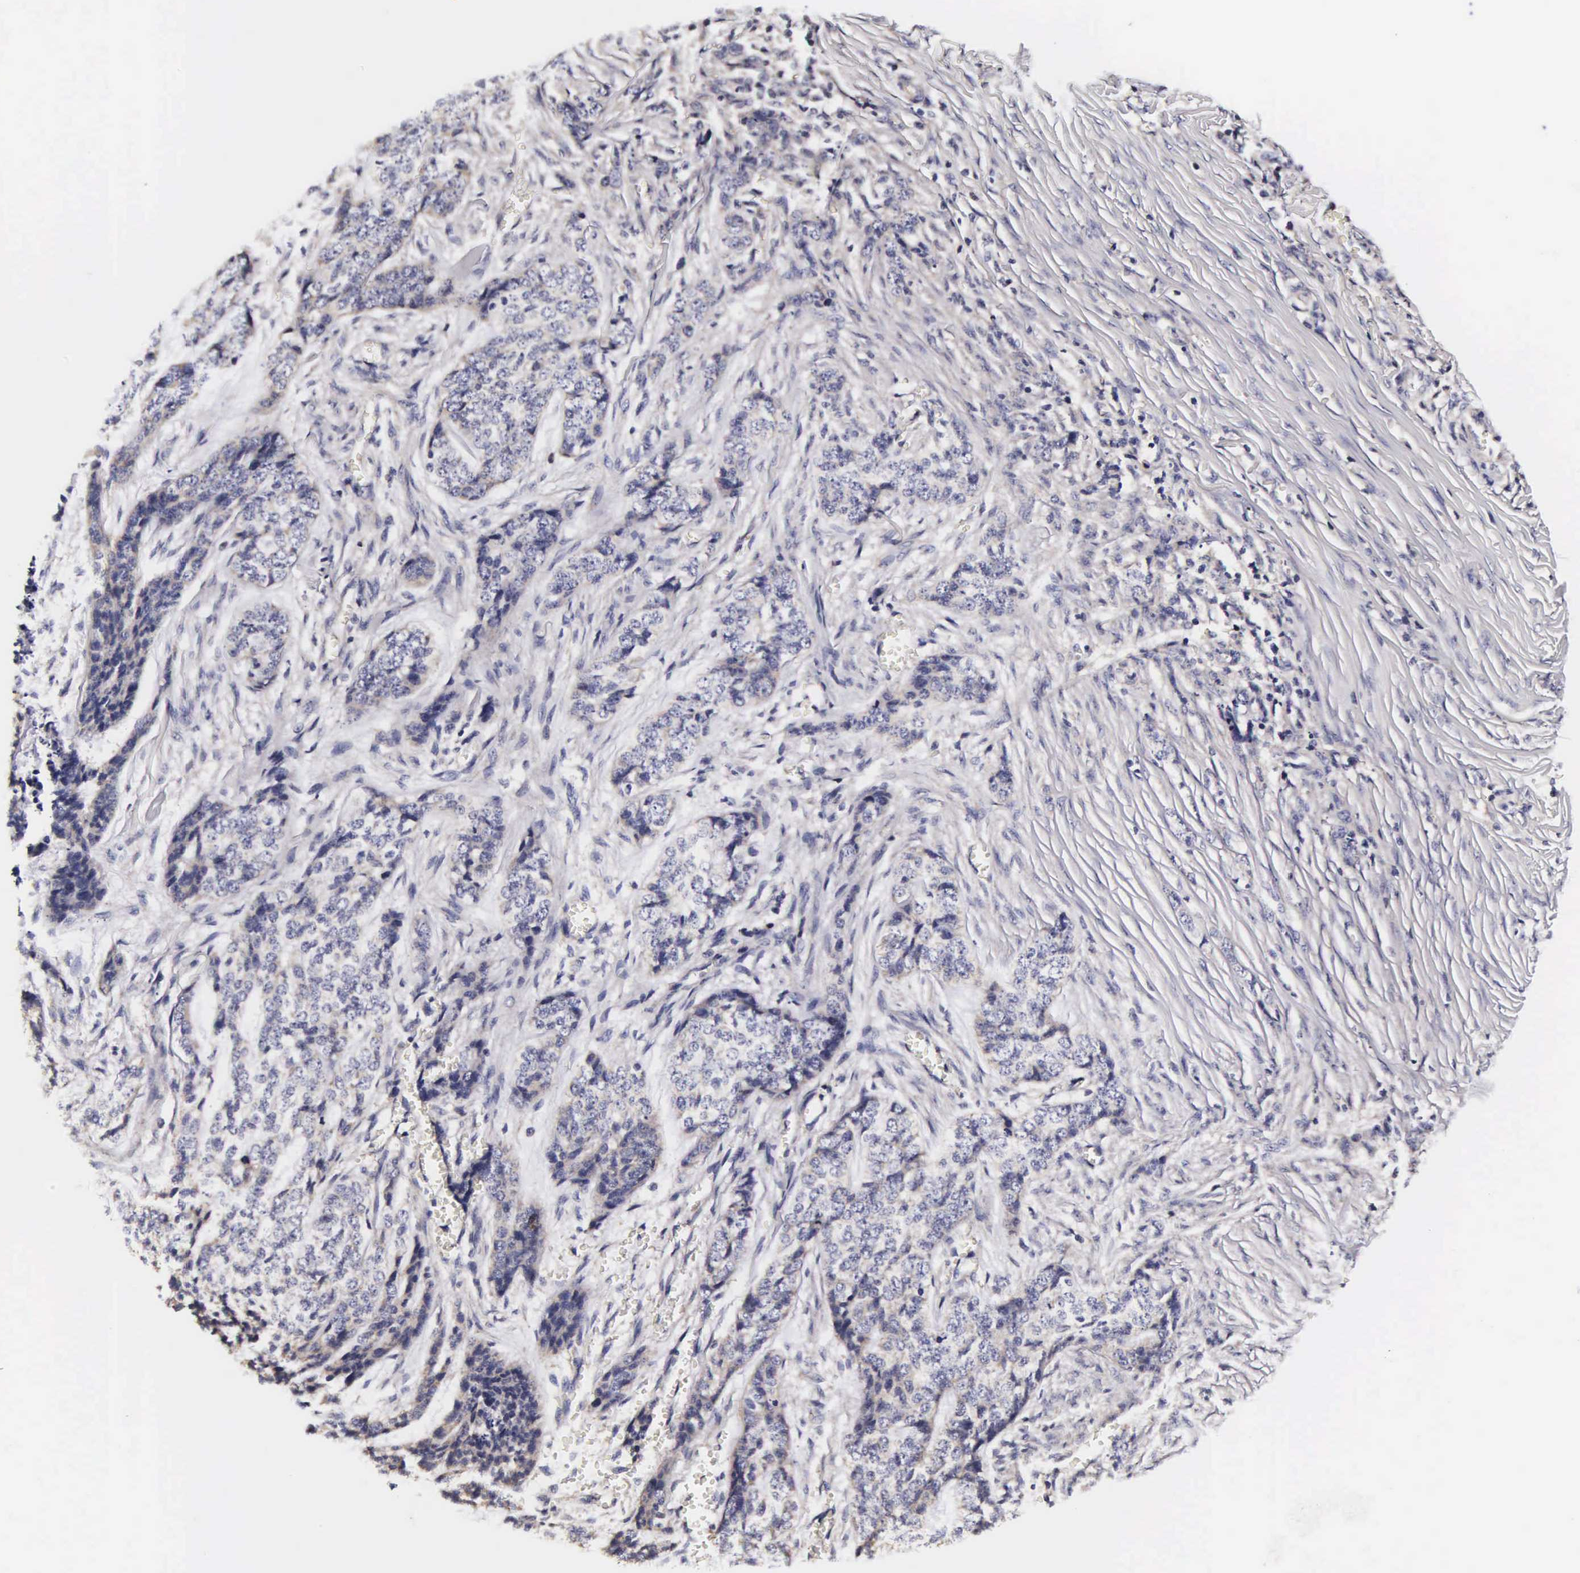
{"staining": {"intensity": "negative", "quantity": "none", "location": "none"}, "tissue": "skin cancer", "cell_type": "Tumor cells", "image_type": "cancer", "snomed": [{"axis": "morphology", "description": "Normal tissue, NOS"}, {"axis": "morphology", "description": "Basal cell carcinoma"}, {"axis": "topography", "description": "Skin"}], "caption": "This histopathology image is of skin cancer (basal cell carcinoma) stained with immunohistochemistry (IHC) to label a protein in brown with the nuclei are counter-stained blue. There is no staining in tumor cells.", "gene": "PSMA3", "patient": {"sex": "female", "age": 65}}